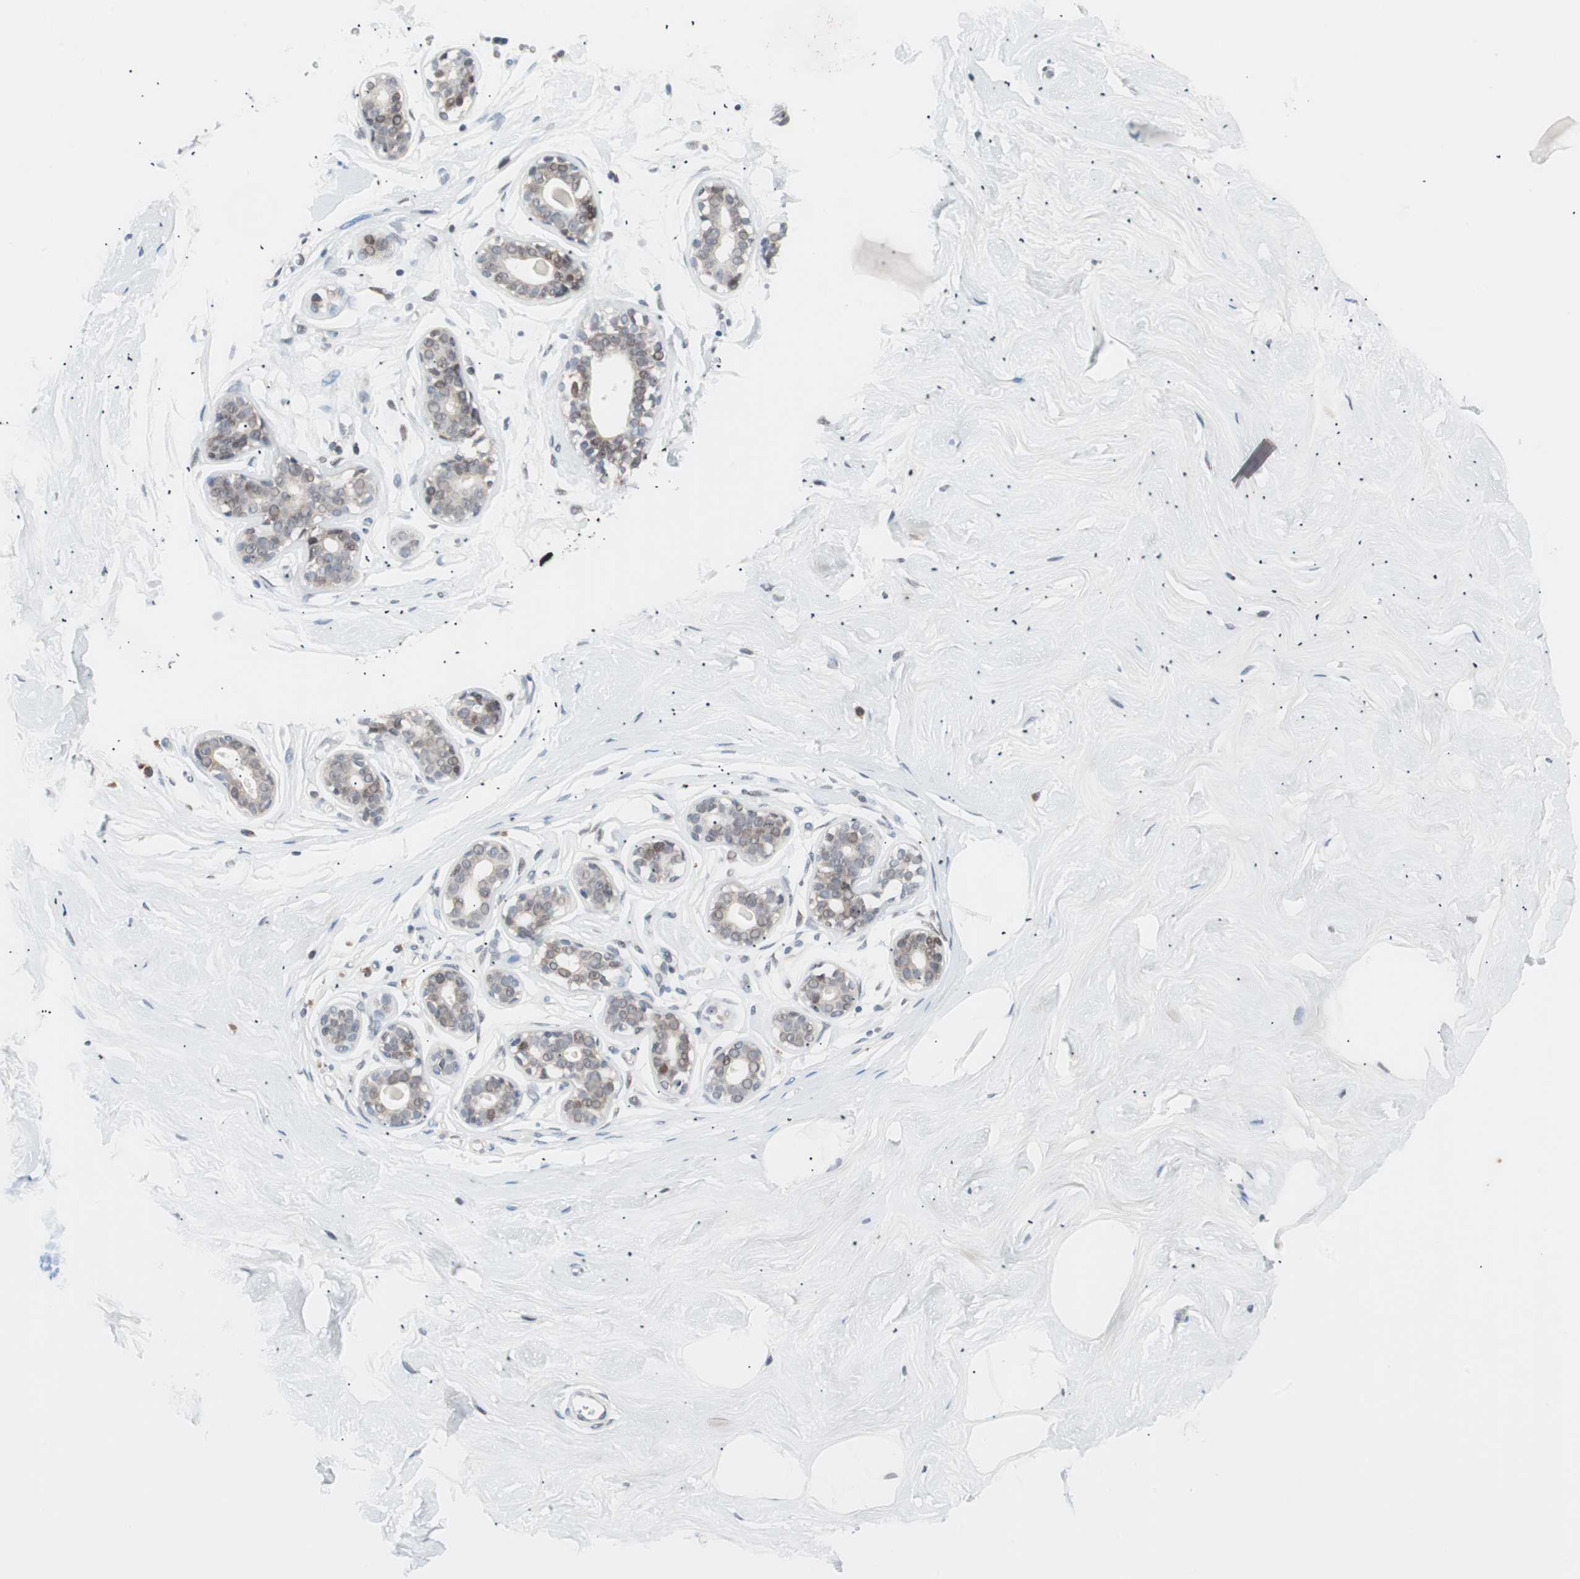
{"staining": {"intensity": "negative", "quantity": "none", "location": "none"}, "tissue": "breast", "cell_type": "Adipocytes", "image_type": "normal", "snomed": [{"axis": "morphology", "description": "Normal tissue, NOS"}, {"axis": "topography", "description": "Breast"}], "caption": "Adipocytes are negative for brown protein staining in normal breast.", "gene": "POLH", "patient": {"sex": "female", "age": 23}}